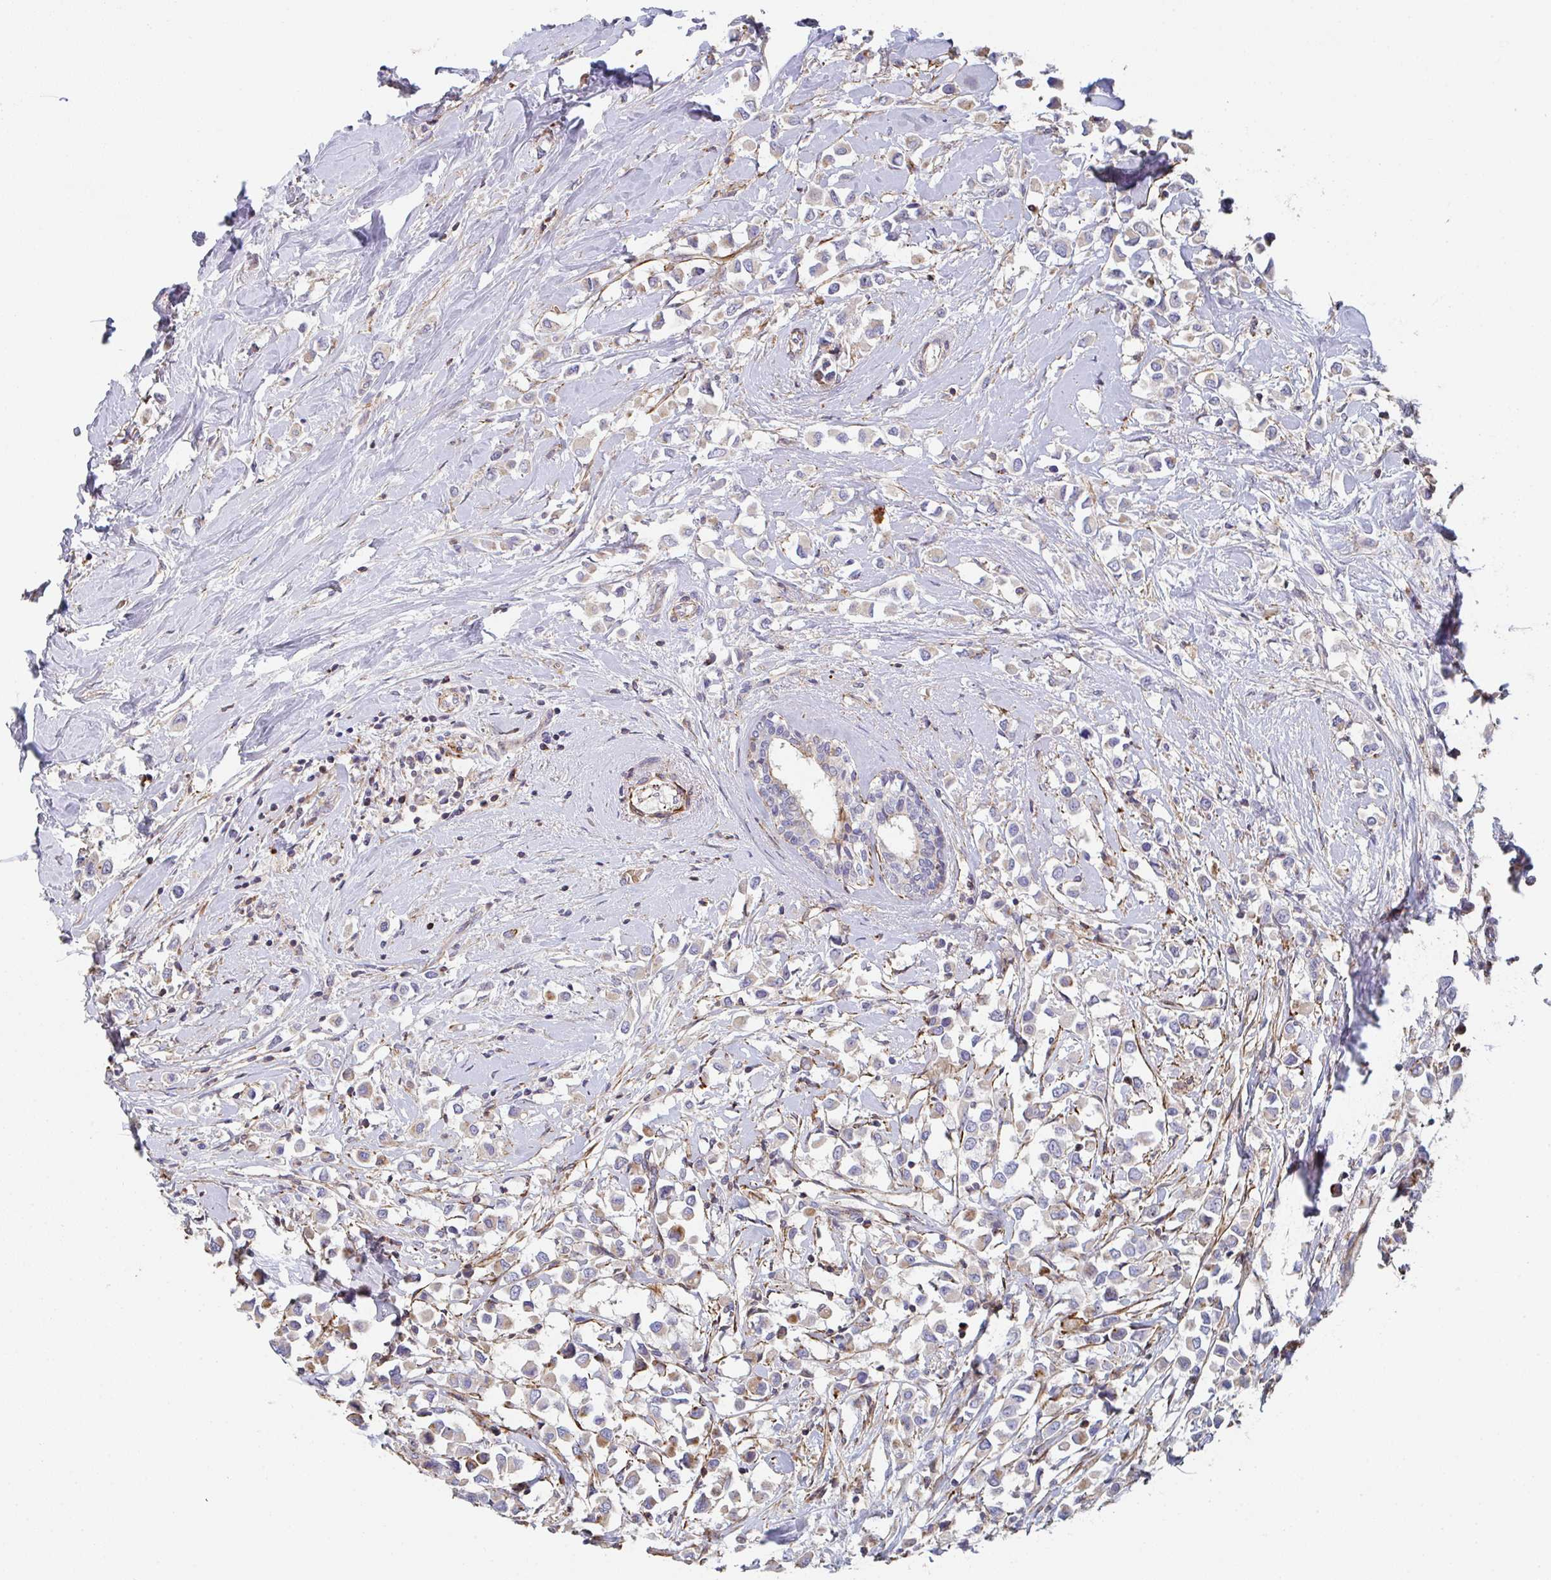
{"staining": {"intensity": "weak", "quantity": "<25%", "location": "cytoplasmic/membranous"}, "tissue": "breast cancer", "cell_type": "Tumor cells", "image_type": "cancer", "snomed": [{"axis": "morphology", "description": "Duct carcinoma"}, {"axis": "topography", "description": "Breast"}], "caption": "Breast cancer (intraductal carcinoma) stained for a protein using immunohistochemistry shows no expression tumor cells.", "gene": "FZD2", "patient": {"sex": "female", "age": 61}}